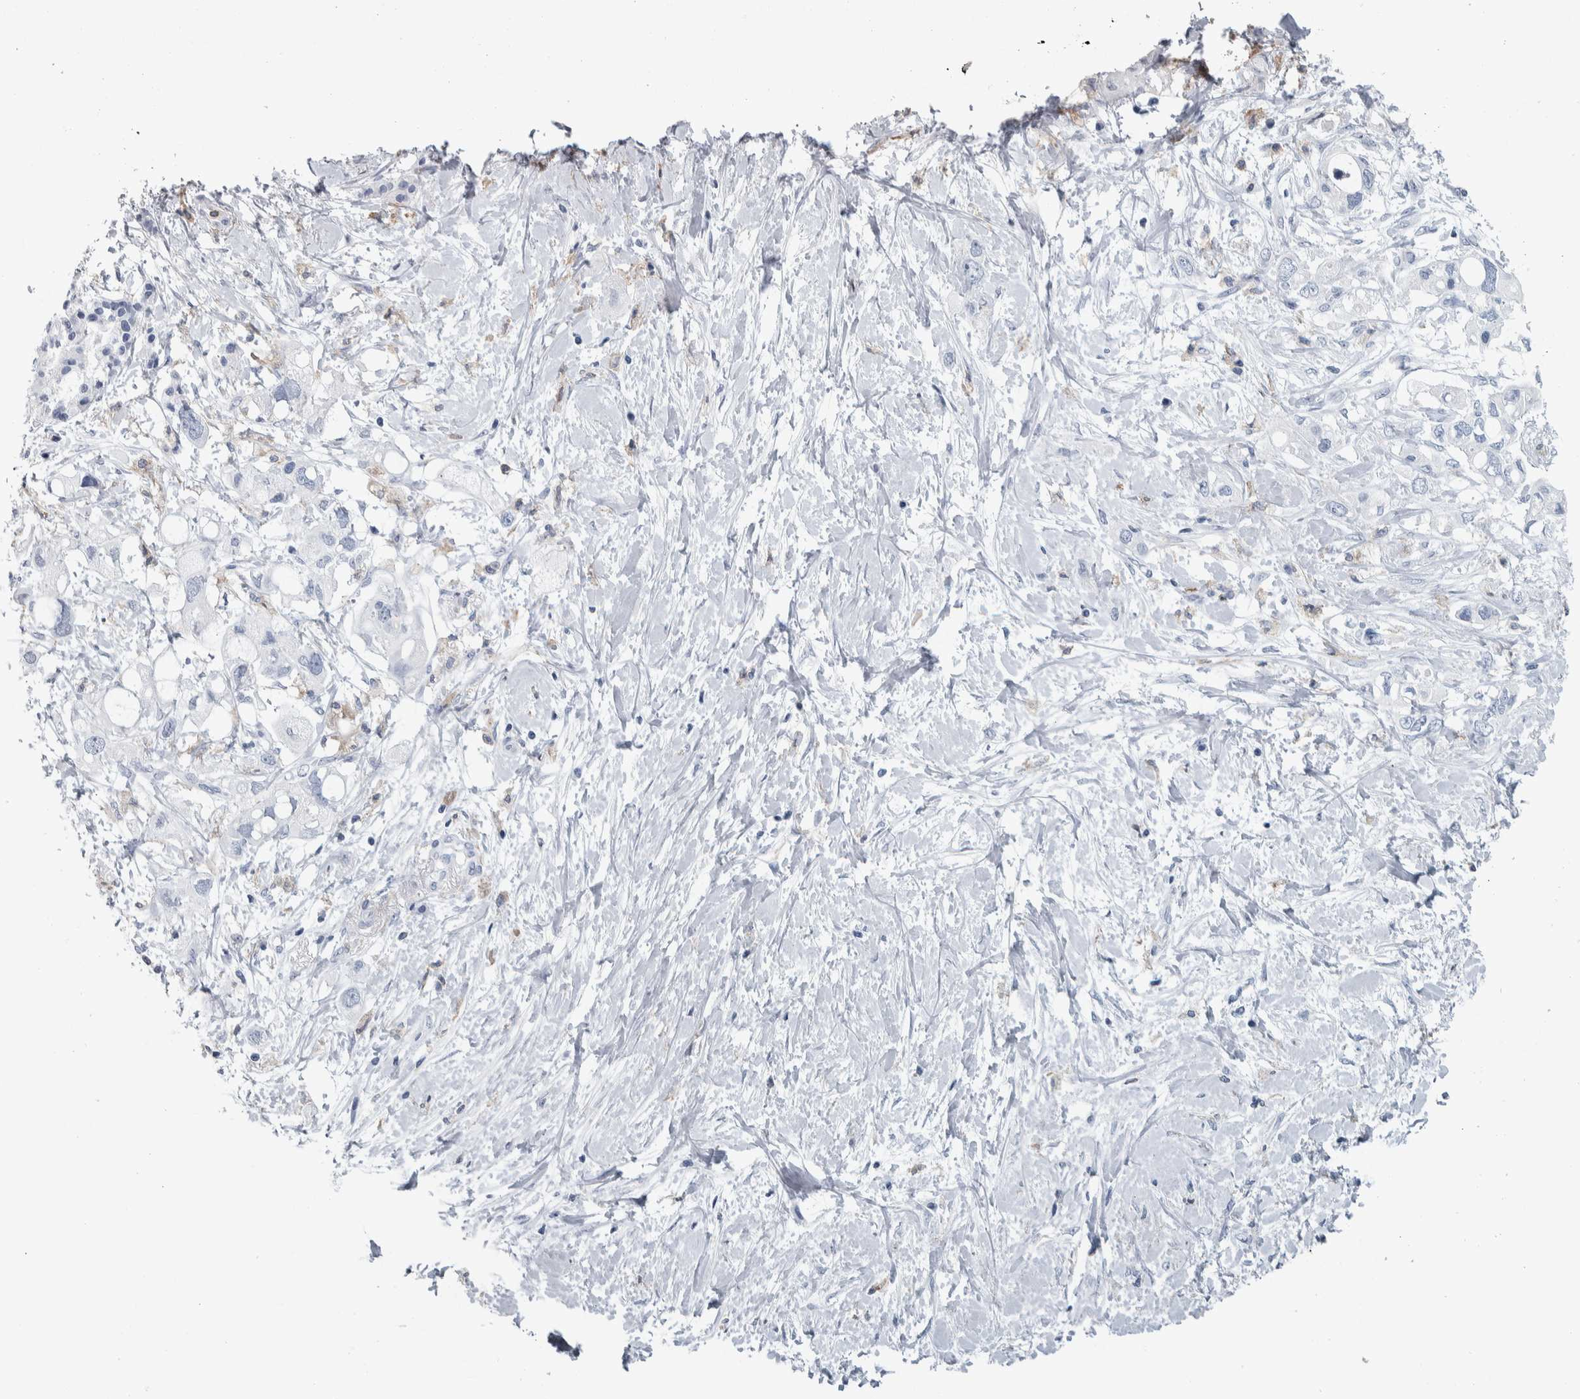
{"staining": {"intensity": "negative", "quantity": "none", "location": "none"}, "tissue": "pancreatic cancer", "cell_type": "Tumor cells", "image_type": "cancer", "snomed": [{"axis": "morphology", "description": "Adenocarcinoma, NOS"}, {"axis": "topography", "description": "Pancreas"}], "caption": "High power microscopy photomicrograph of an IHC histopathology image of adenocarcinoma (pancreatic), revealing no significant staining in tumor cells.", "gene": "SKAP2", "patient": {"sex": "female", "age": 56}}